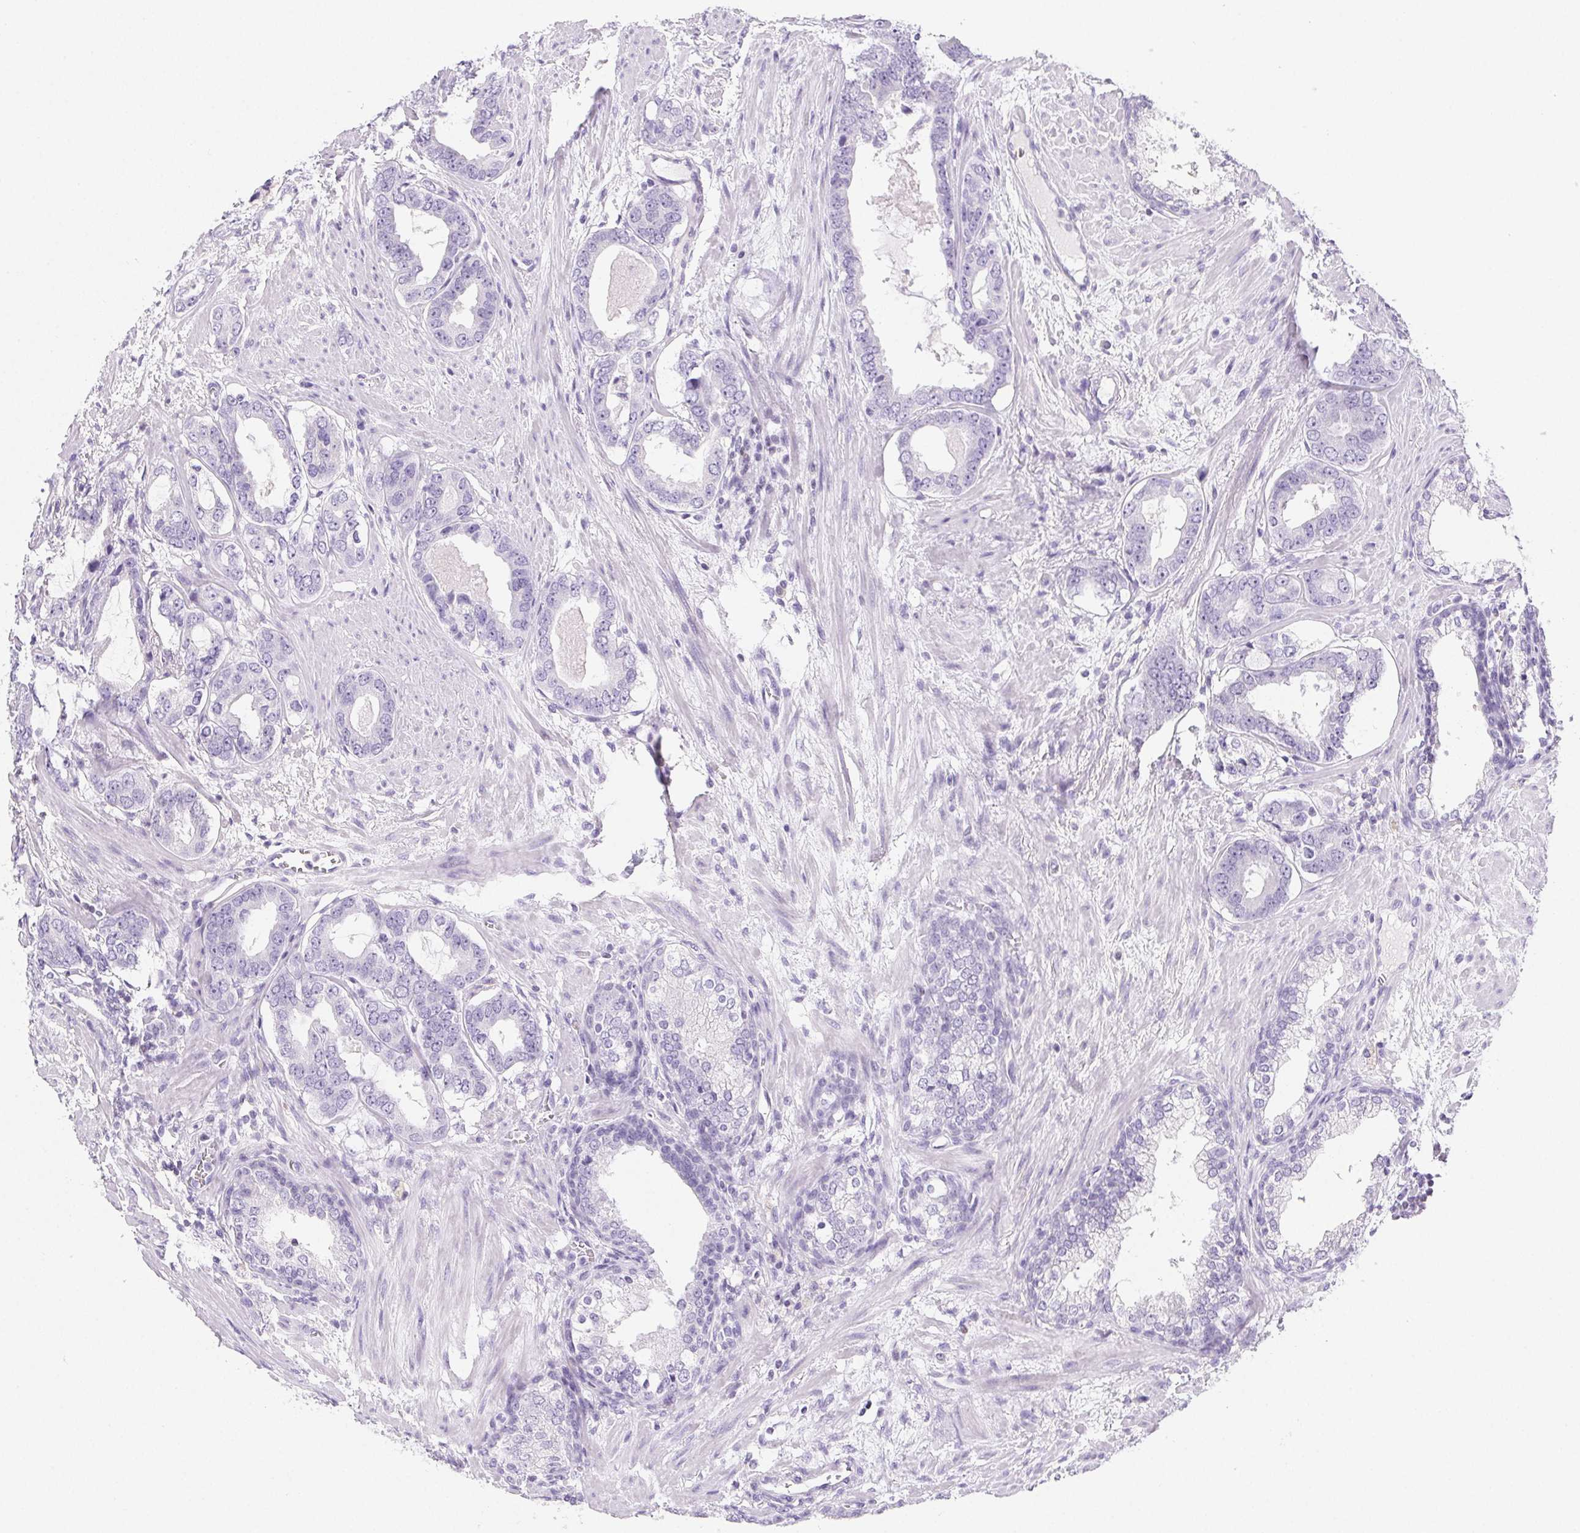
{"staining": {"intensity": "negative", "quantity": "none", "location": "none"}, "tissue": "prostate cancer", "cell_type": "Tumor cells", "image_type": "cancer", "snomed": [{"axis": "morphology", "description": "Adenocarcinoma, High grade"}, {"axis": "topography", "description": "Prostate"}], "caption": "Immunohistochemistry image of neoplastic tissue: human prostate cancer (adenocarcinoma (high-grade)) stained with DAB reveals no significant protein staining in tumor cells. (Brightfield microscopy of DAB immunohistochemistry (IHC) at high magnification).", "gene": "BEND2", "patient": {"sex": "male", "age": 75}}